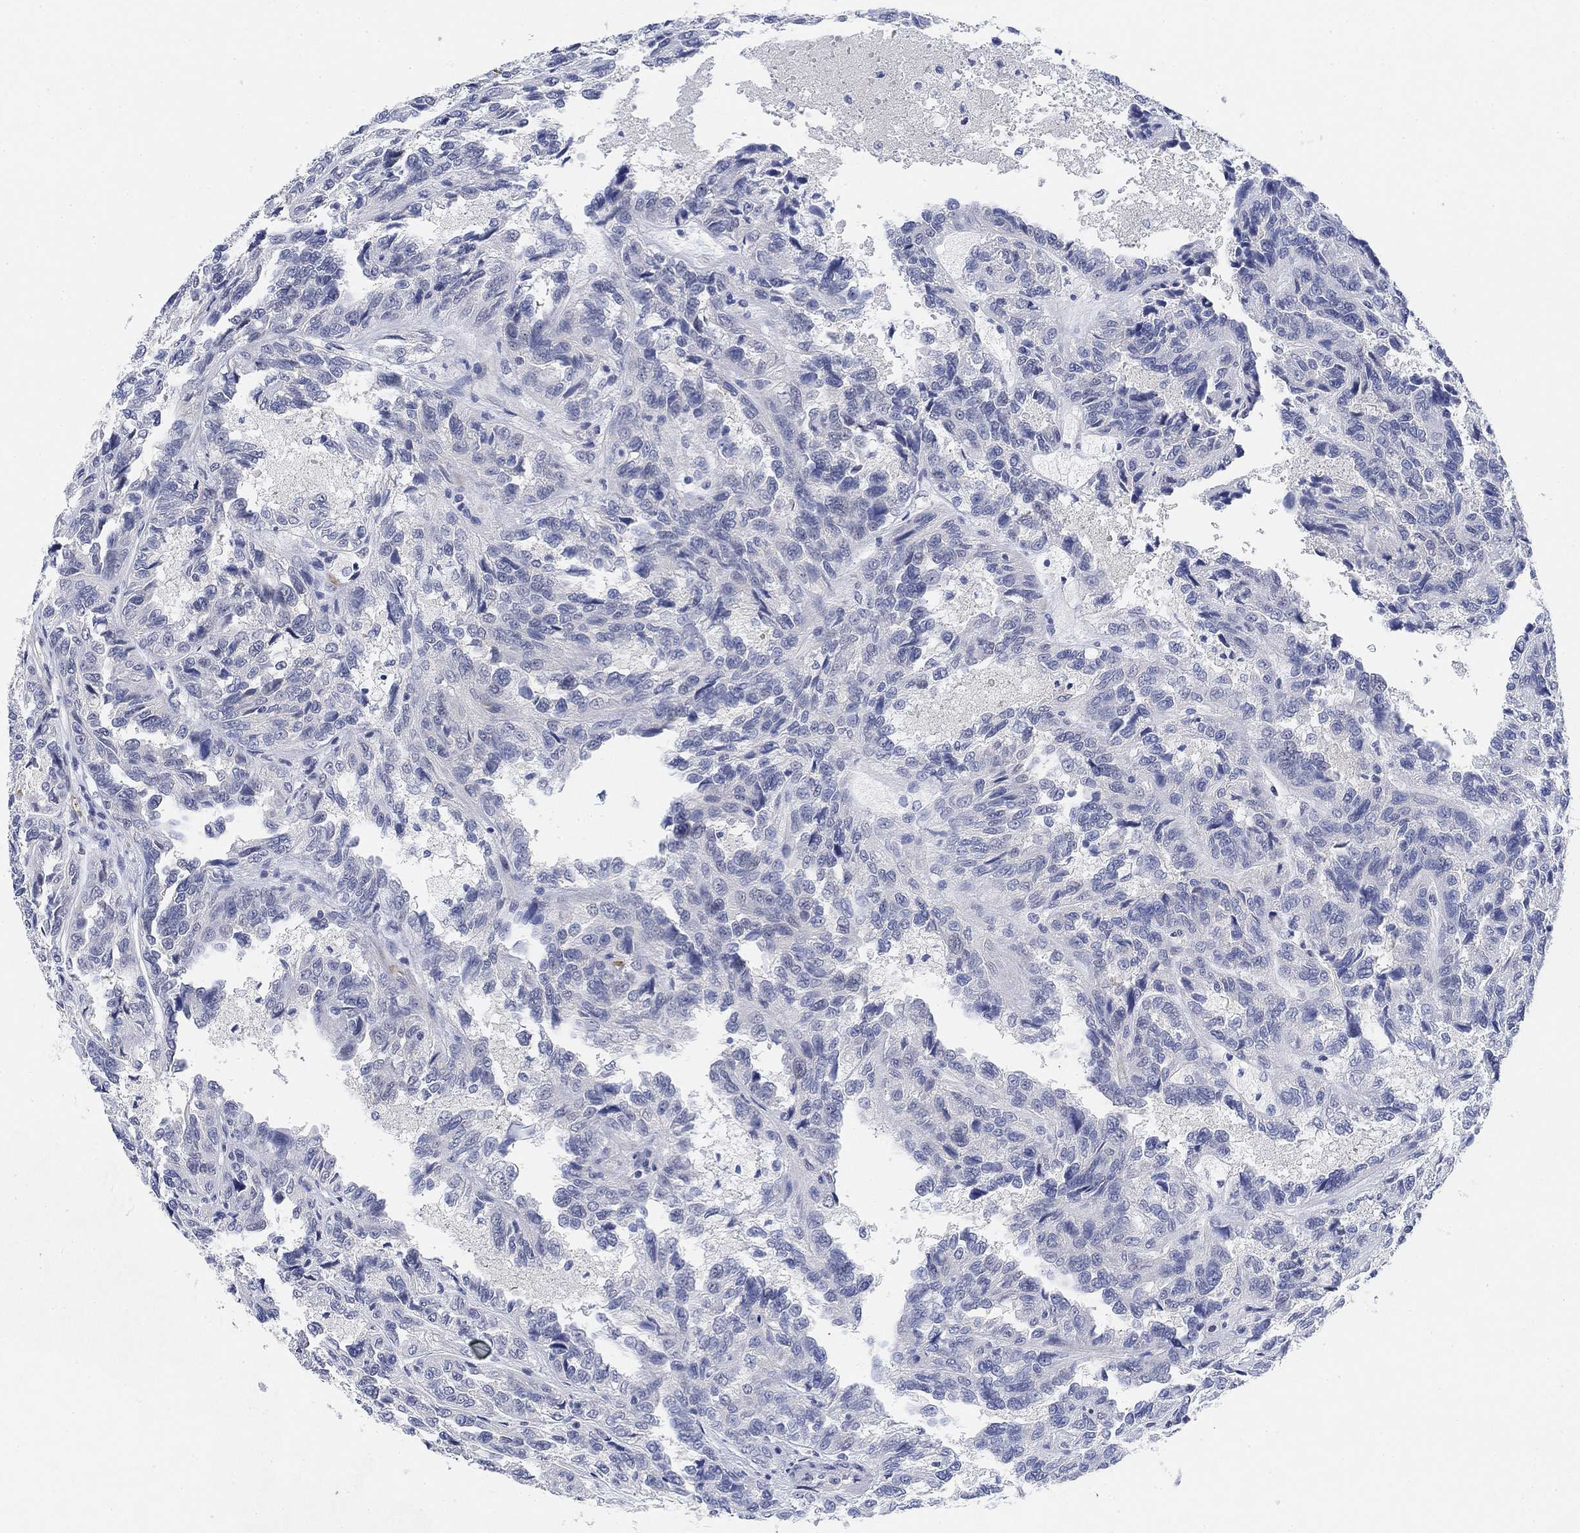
{"staining": {"intensity": "negative", "quantity": "none", "location": "none"}, "tissue": "renal cancer", "cell_type": "Tumor cells", "image_type": "cancer", "snomed": [{"axis": "morphology", "description": "Adenocarcinoma, NOS"}, {"axis": "topography", "description": "Kidney"}], "caption": "The histopathology image reveals no significant staining in tumor cells of renal cancer (adenocarcinoma).", "gene": "PAX6", "patient": {"sex": "male", "age": 79}}